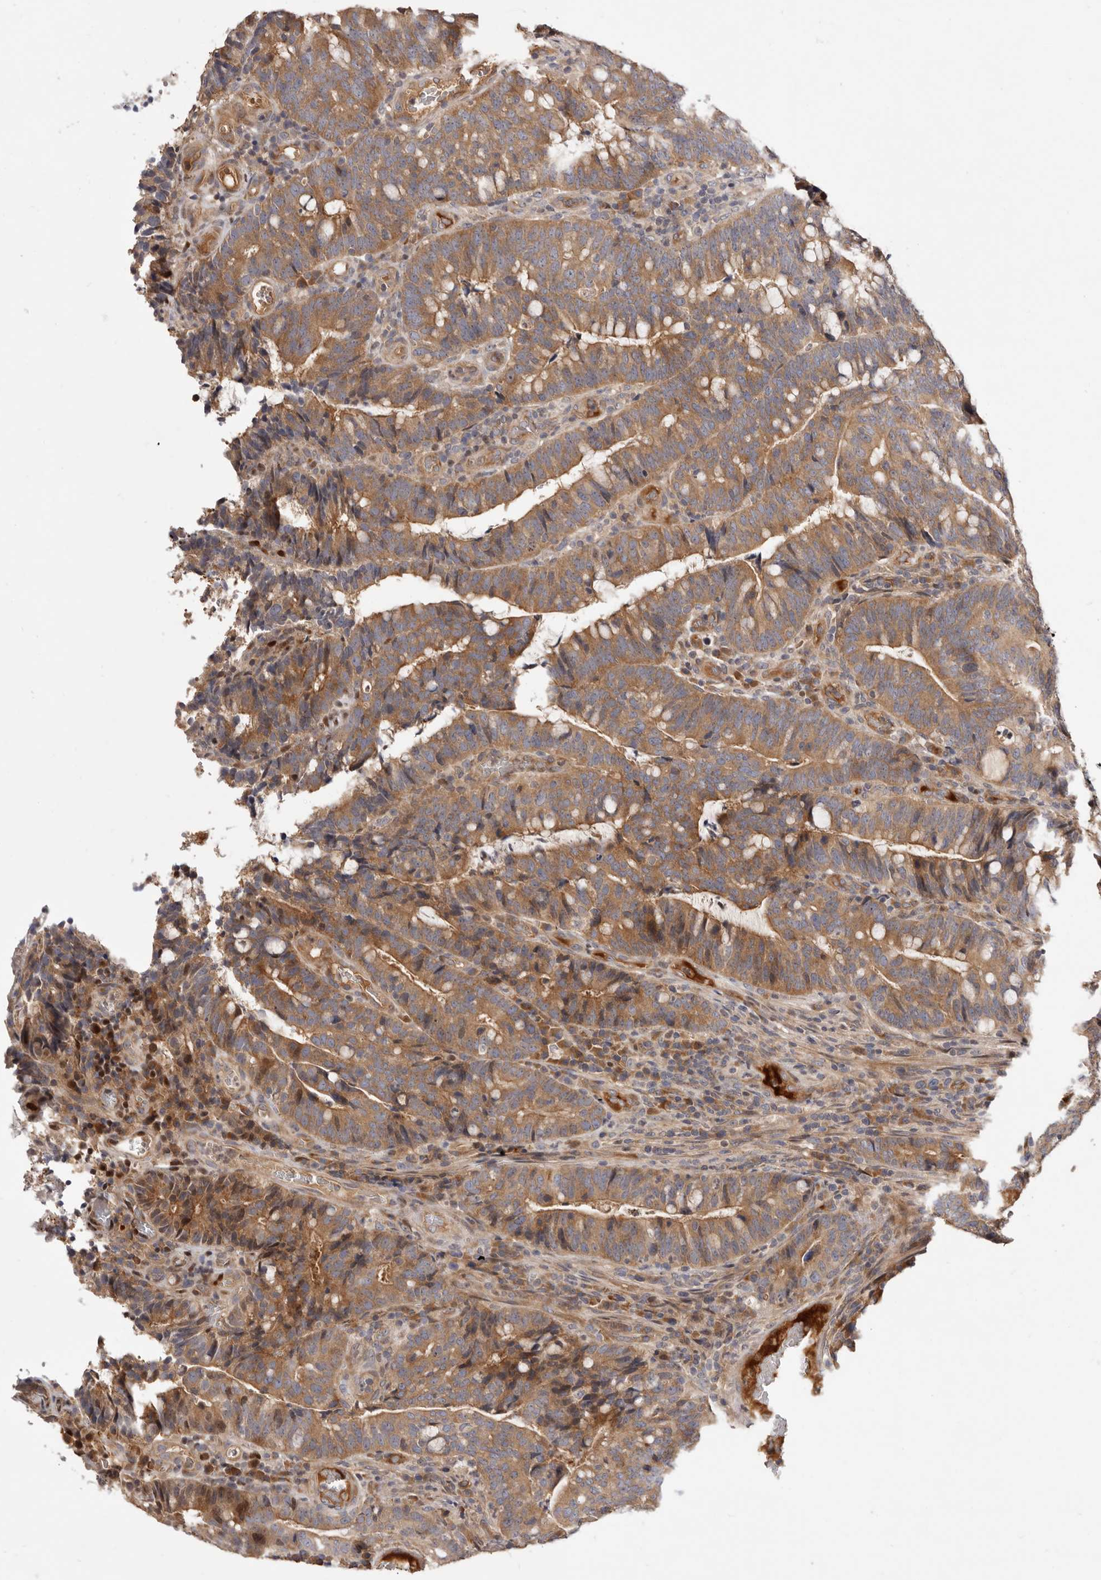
{"staining": {"intensity": "moderate", "quantity": ">75%", "location": "cytoplasmic/membranous"}, "tissue": "colorectal cancer", "cell_type": "Tumor cells", "image_type": "cancer", "snomed": [{"axis": "morphology", "description": "Adenocarcinoma, NOS"}, {"axis": "topography", "description": "Colon"}], "caption": "An immunohistochemistry (IHC) image of neoplastic tissue is shown. Protein staining in brown highlights moderate cytoplasmic/membranous positivity in colorectal adenocarcinoma within tumor cells.", "gene": "DOP1A", "patient": {"sex": "female", "age": 66}}